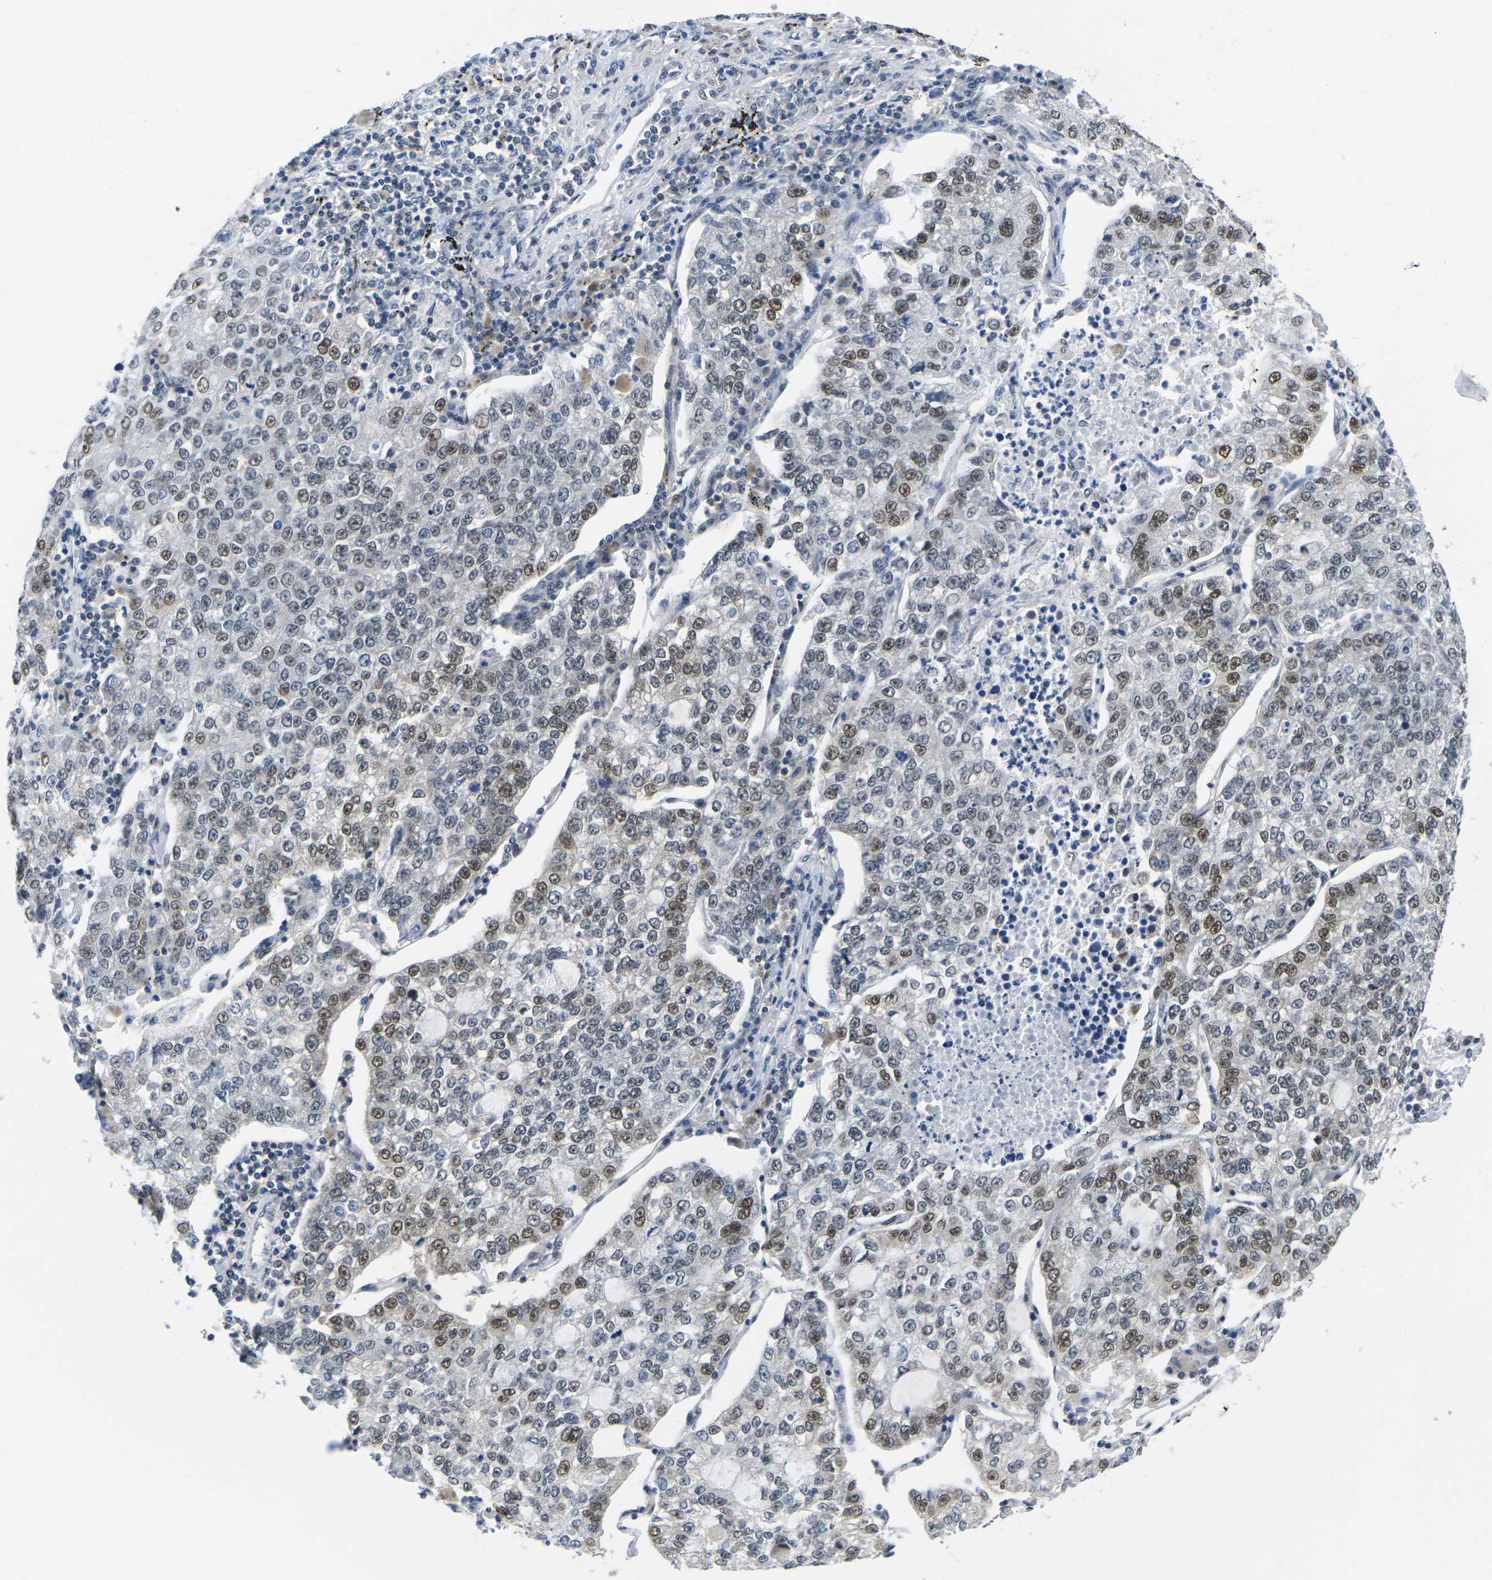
{"staining": {"intensity": "moderate", "quantity": "25%-75%", "location": "nuclear"}, "tissue": "lung cancer", "cell_type": "Tumor cells", "image_type": "cancer", "snomed": [{"axis": "morphology", "description": "Adenocarcinoma, NOS"}, {"axis": "topography", "description": "Lung"}], "caption": "Human lung adenocarcinoma stained with a protein marker reveals moderate staining in tumor cells.", "gene": "UBA7", "patient": {"sex": "male", "age": 49}}